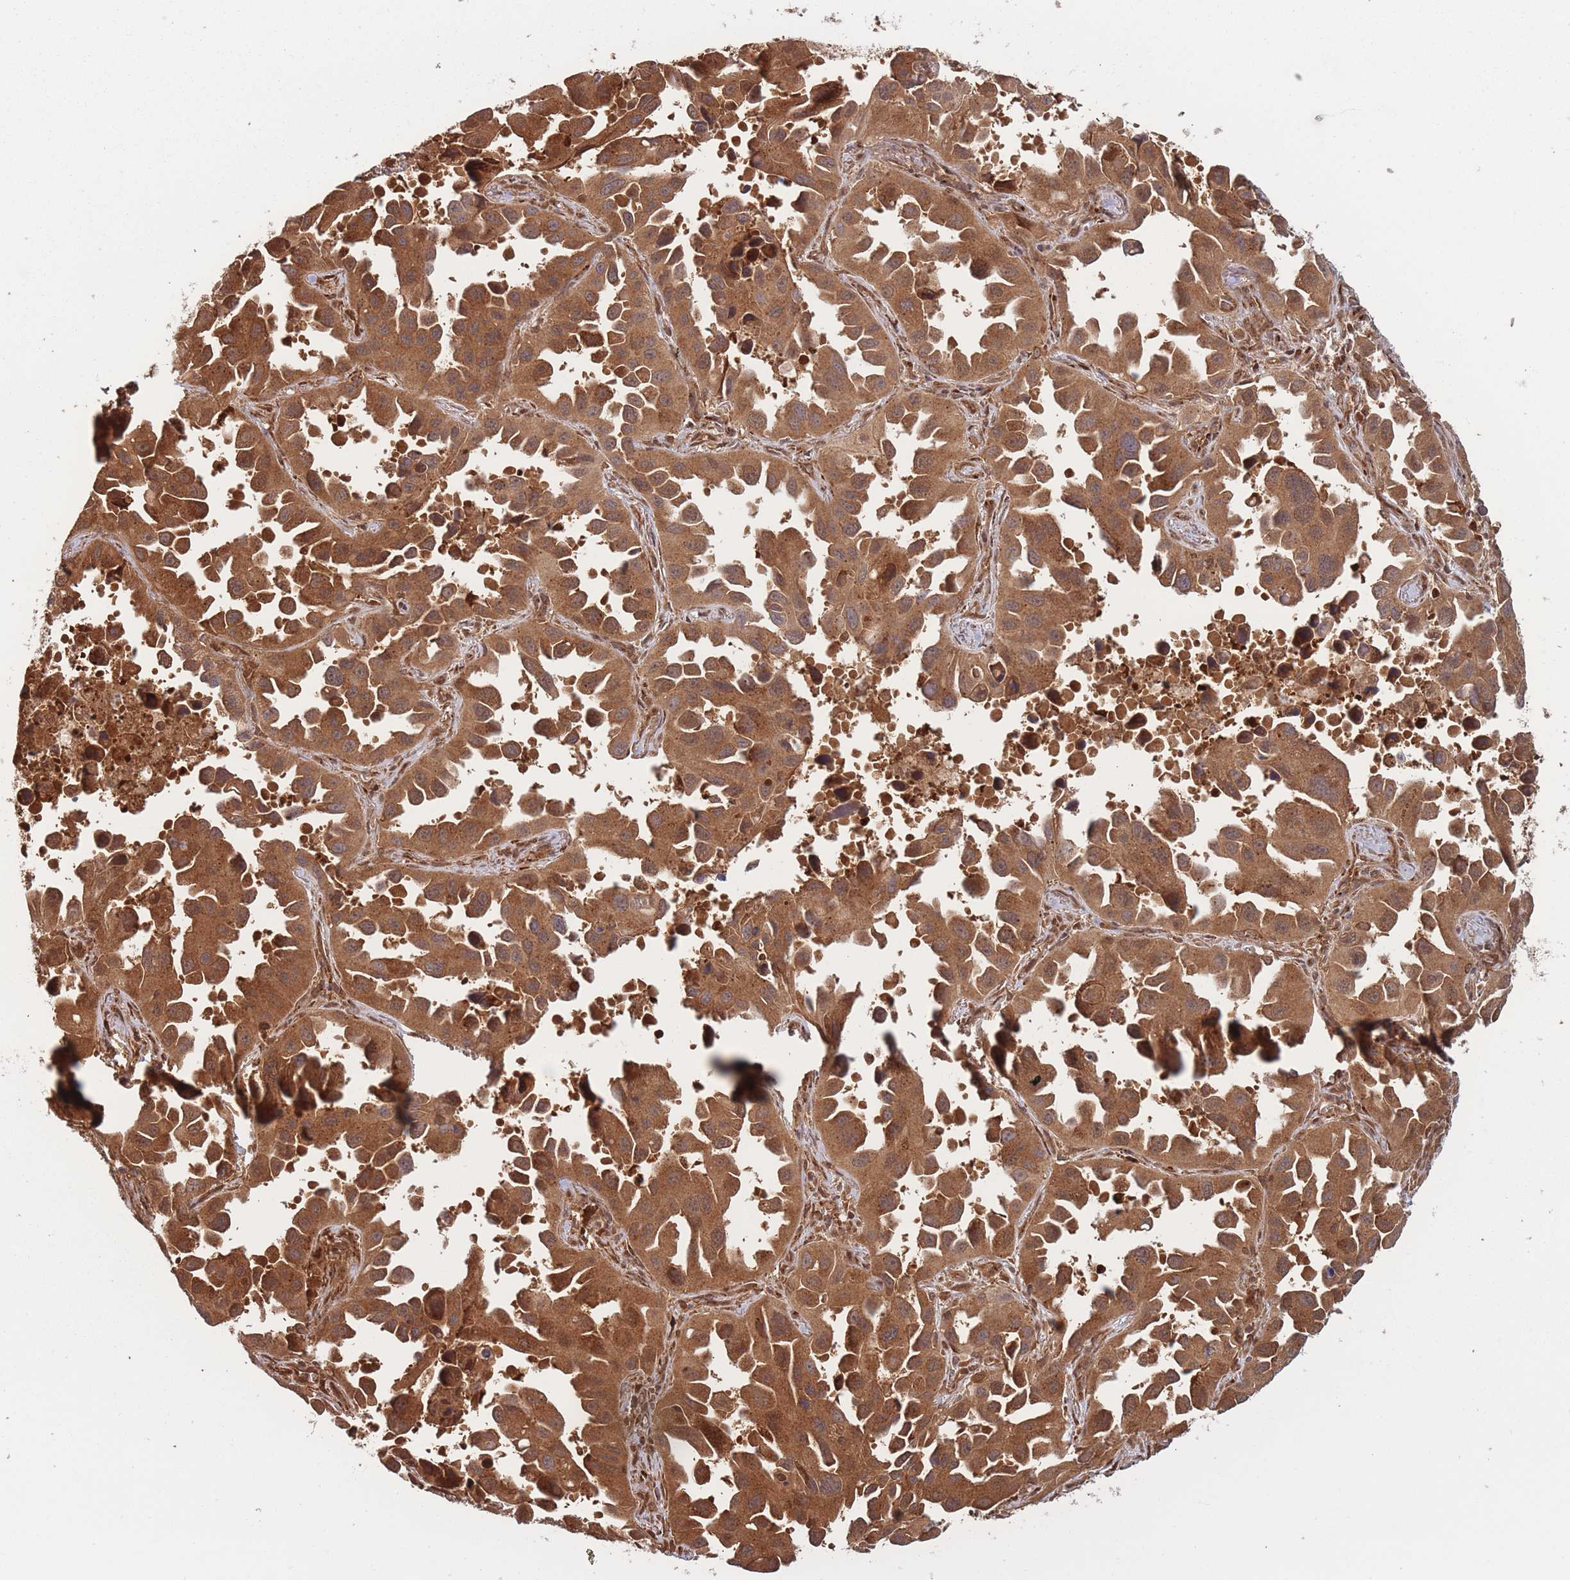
{"staining": {"intensity": "moderate", "quantity": ">75%", "location": "cytoplasmic/membranous"}, "tissue": "lung cancer", "cell_type": "Tumor cells", "image_type": "cancer", "snomed": [{"axis": "morphology", "description": "Adenocarcinoma, NOS"}, {"axis": "topography", "description": "Lung"}], "caption": "DAB (3,3'-diaminobenzidine) immunohistochemical staining of lung cancer (adenocarcinoma) shows moderate cytoplasmic/membranous protein staining in approximately >75% of tumor cells. The staining was performed using DAB (3,3'-diaminobenzidine), with brown indicating positive protein expression. Nuclei are stained blue with hematoxylin.", "gene": "PODXL2", "patient": {"sex": "male", "age": 66}}